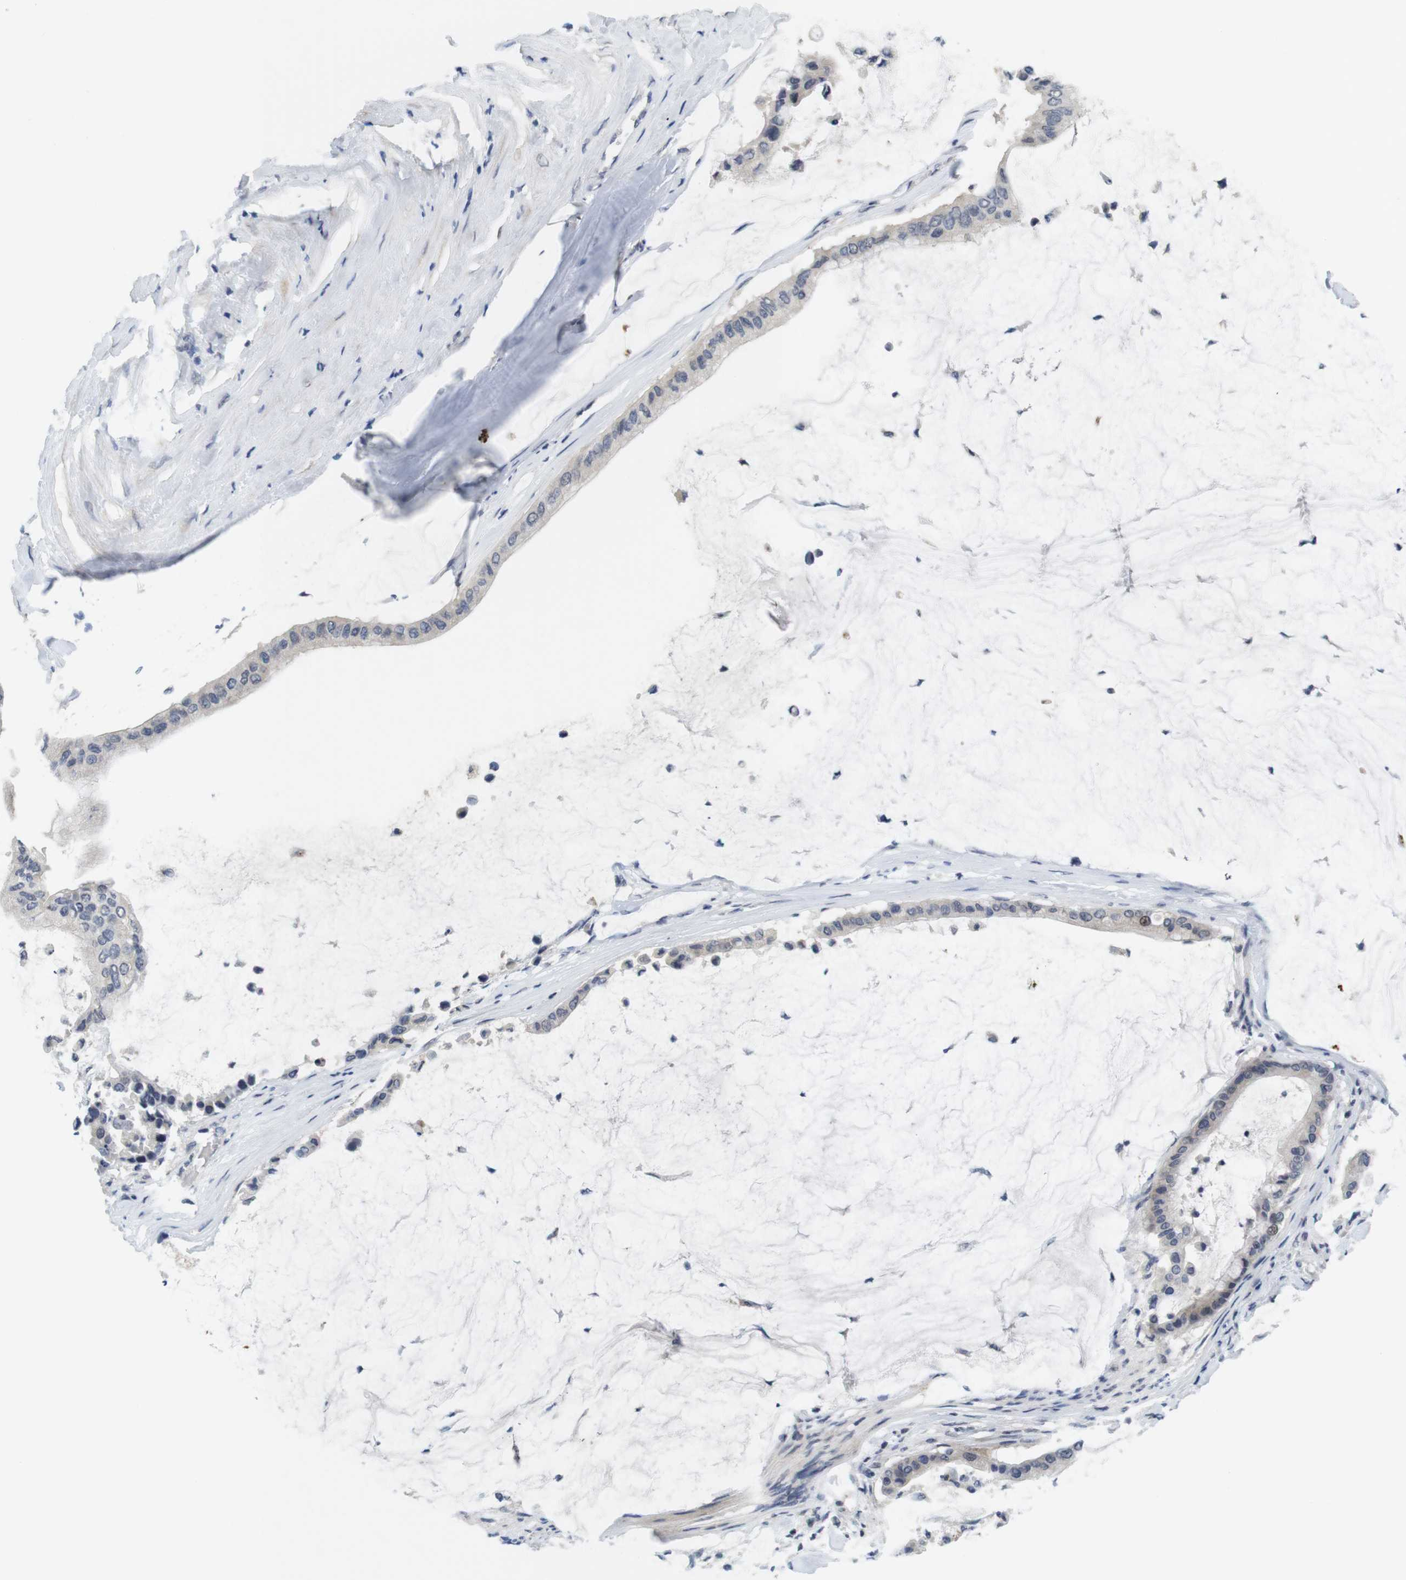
{"staining": {"intensity": "moderate", "quantity": "<25%", "location": "nuclear"}, "tissue": "pancreatic cancer", "cell_type": "Tumor cells", "image_type": "cancer", "snomed": [{"axis": "morphology", "description": "Adenocarcinoma, NOS"}, {"axis": "topography", "description": "Pancreas"}], "caption": "Pancreatic adenocarcinoma tissue shows moderate nuclear positivity in approximately <25% of tumor cells (DAB IHC, brown staining for protein, blue staining for nuclei).", "gene": "SKP2", "patient": {"sex": "male", "age": 41}}